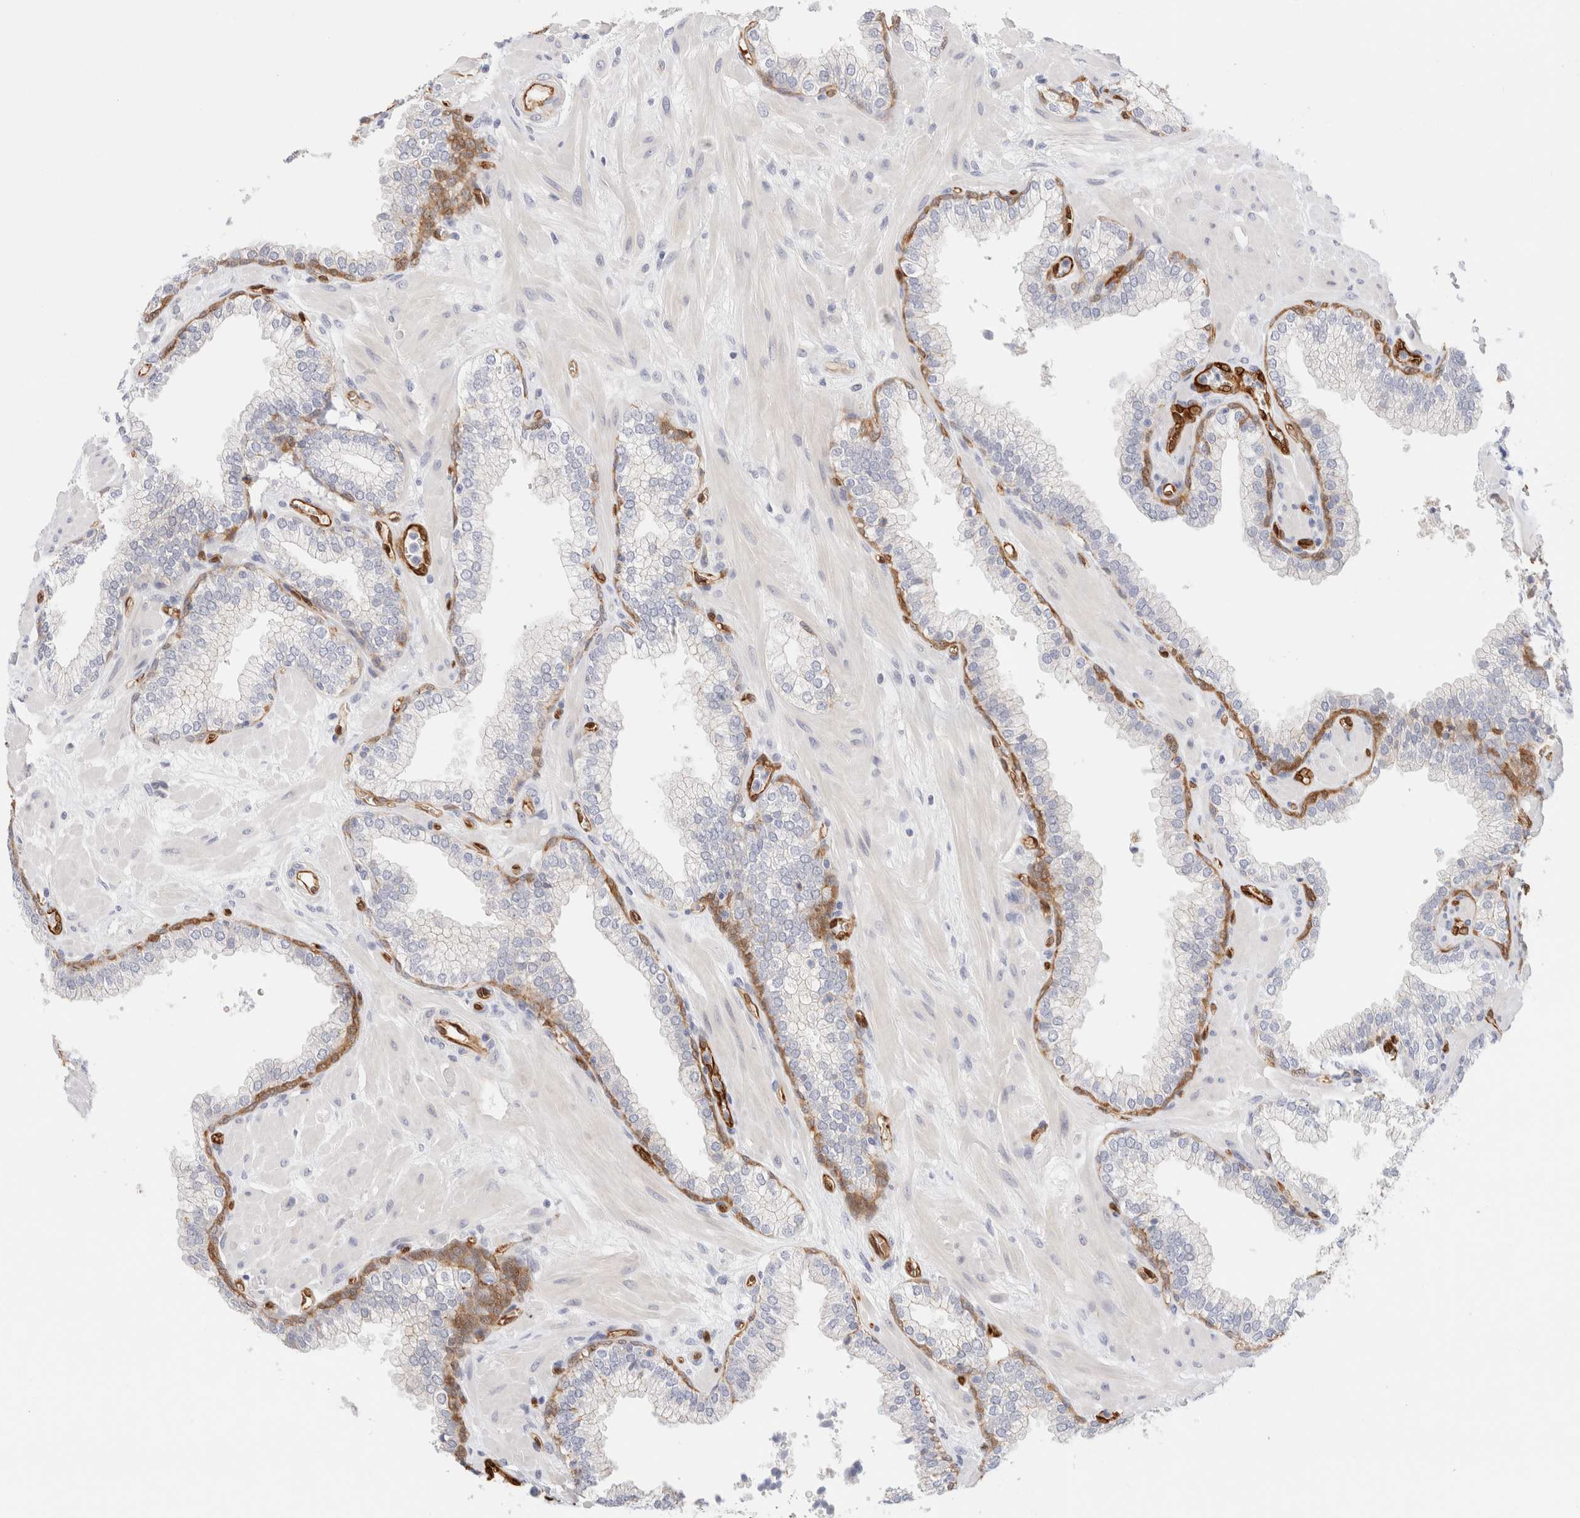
{"staining": {"intensity": "moderate", "quantity": "<25%", "location": "cytoplasmic/membranous"}, "tissue": "prostate", "cell_type": "Glandular cells", "image_type": "normal", "snomed": [{"axis": "morphology", "description": "Normal tissue, NOS"}, {"axis": "morphology", "description": "Urothelial carcinoma, Low grade"}, {"axis": "topography", "description": "Urinary bladder"}, {"axis": "topography", "description": "Prostate"}], "caption": "A high-resolution photomicrograph shows immunohistochemistry staining of normal prostate, which reveals moderate cytoplasmic/membranous positivity in about <25% of glandular cells. (DAB (3,3'-diaminobenzidine) IHC with brightfield microscopy, high magnification).", "gene": "LMCD1", "patient": {"sex": "male", "age": 60}}